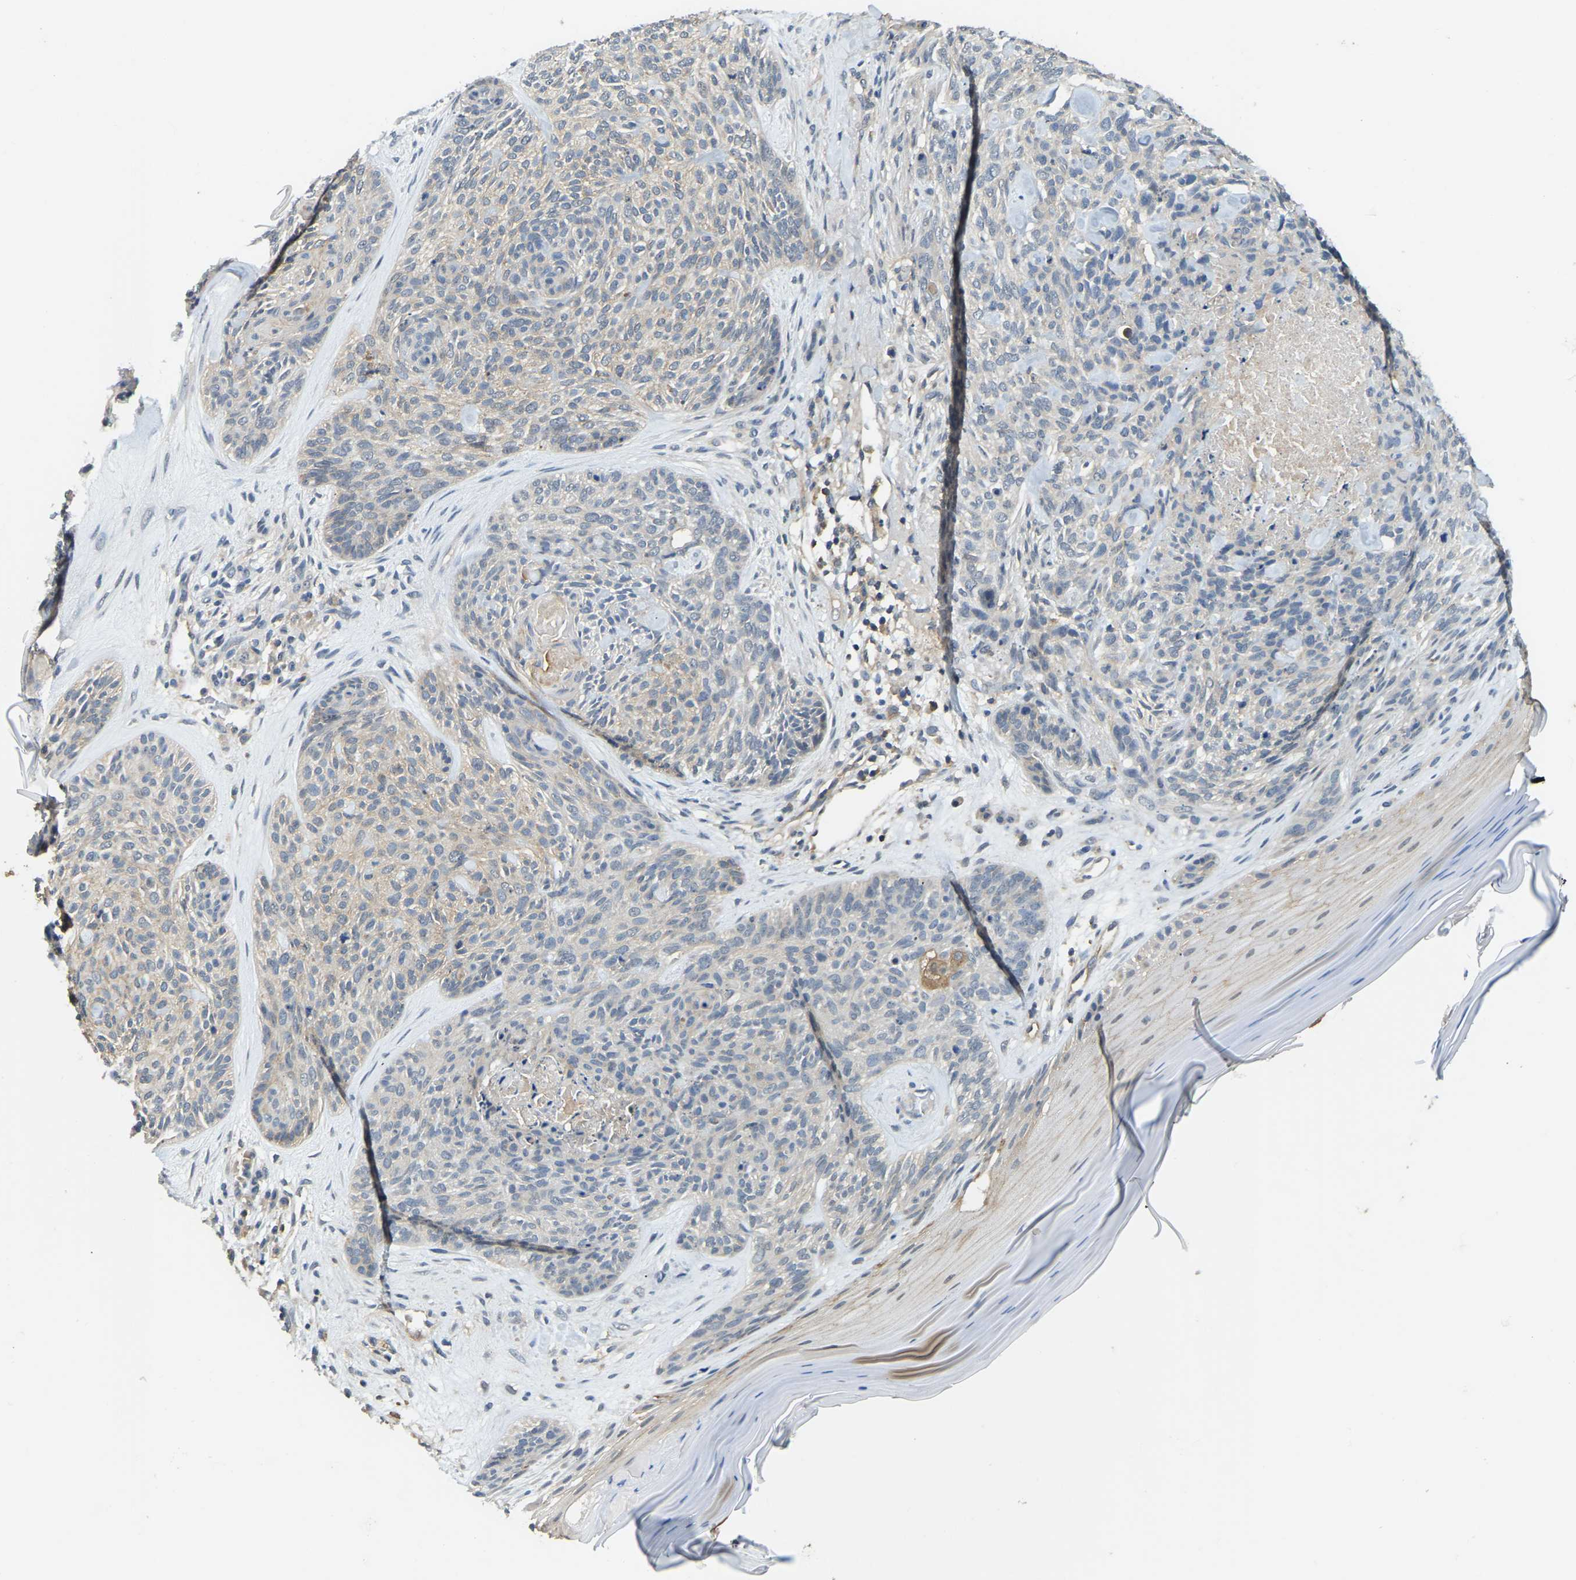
{"staining": {"intensity": "negative", "quantity": "none", "location": "none"}, "tissue": "skin cancer", "cell_type": "Tumor cells", "image_type": "cancer", "snomed": [{"axis": "morphology", "description": "Basal cell carcinoma"}, {"axis": "topography", "description": "Skin"}], "caption": "Immunohistochemistry (IHC) of human basal cell carcinoma (skin) exhibits no expression in tumor cells.", "gene": "AHNAK", "patient": {"sex": "male", "age": 55}}